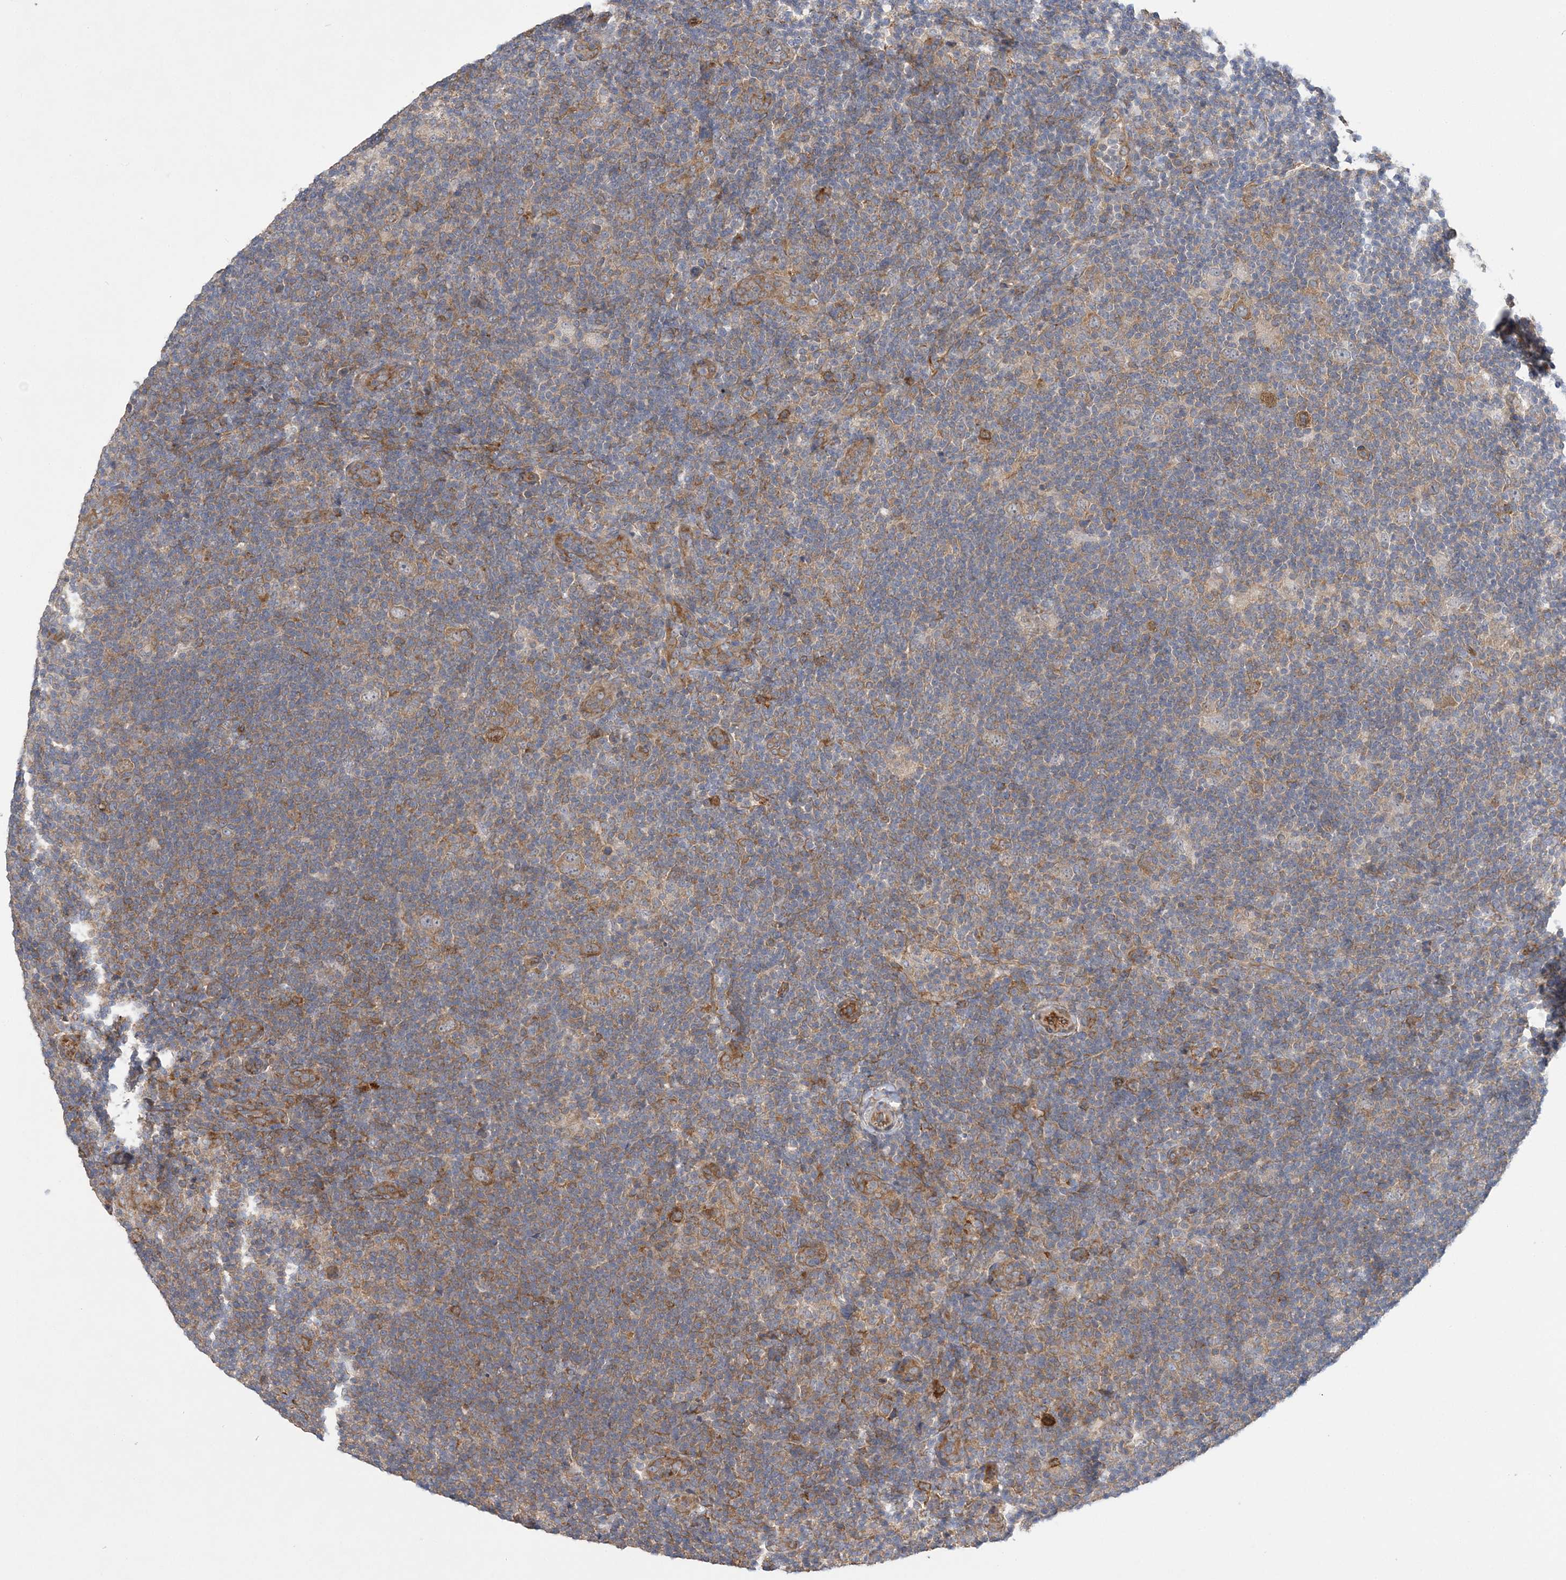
{"staining": {"intensity": "moderate", "quantity": "<25%", "location": "cytoplasmic/membranous"}, "tissue": "lymphoma", "cell_type": "Tumor cells", "image_type": "cancer", "snomed": [{"axis": "morphology", "description": "Hodgkin's disease, NOS"}, {"axis": "topography", "description": "Lymph node"}], "caption": "A low amount of moderate cytoplasmic/membranous expression is present in about <25% of tumor cells in Hodgkin's disease tissue.", "gene": "MAP4K5", "patient": {"sex": "female", "age": 57}}